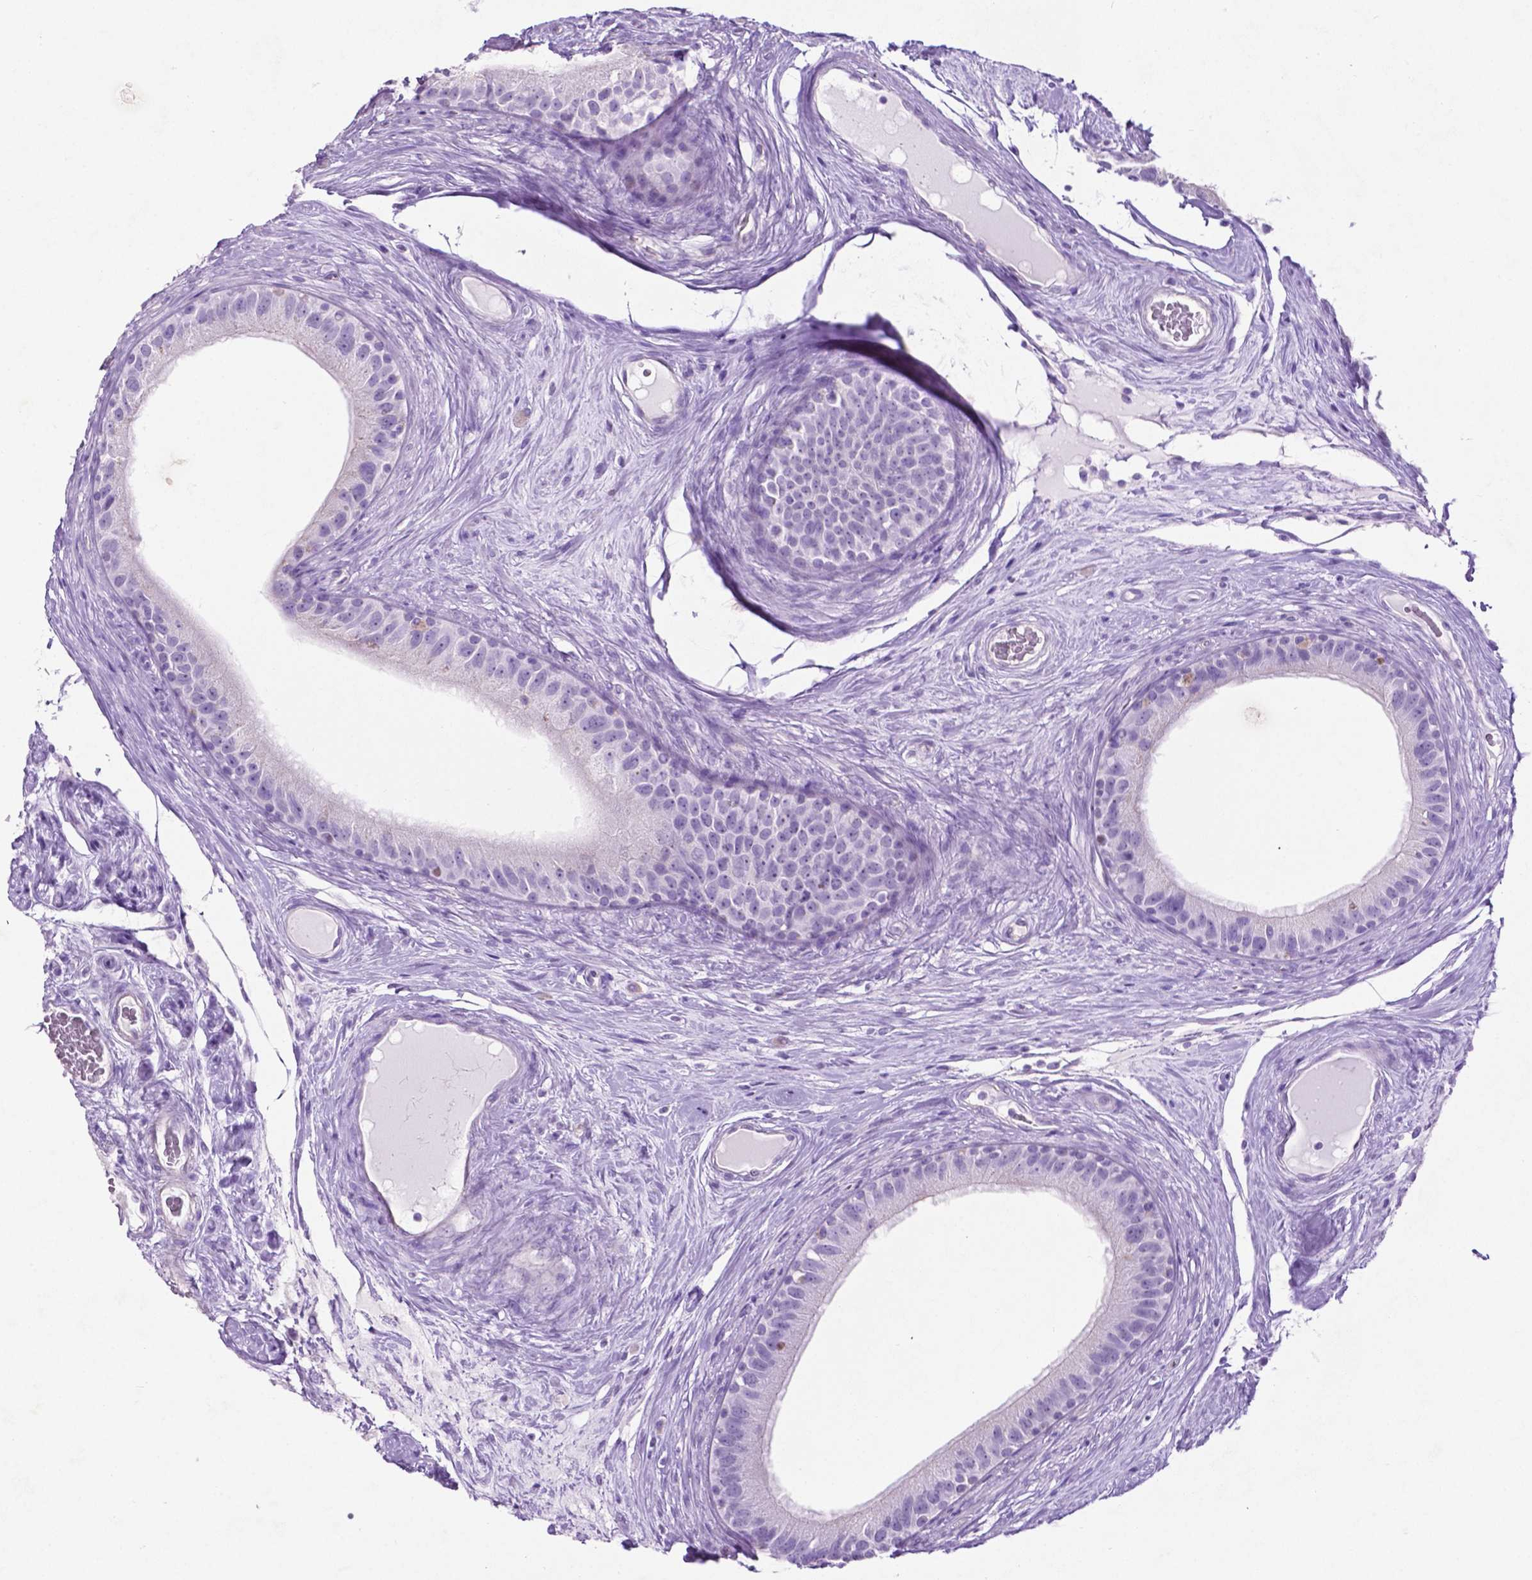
{"staining": {"intensity": "negative", "quantity": "none", "location": "none"}, "tissue": "epididymis", "cell_type": "Glandular cells", "image_type": "normal", "snomed": [{"axis": "morphology", "description": "Normal tissue, NOS"}, {"axis": "topography", "description": "Epididymis"}], "caption": "This is an IHC micrograph of benign epididymis. There is no positivity in glandular cells.", "gene": "PHGR1", "patient": {"sex": "male", "age": 59}}